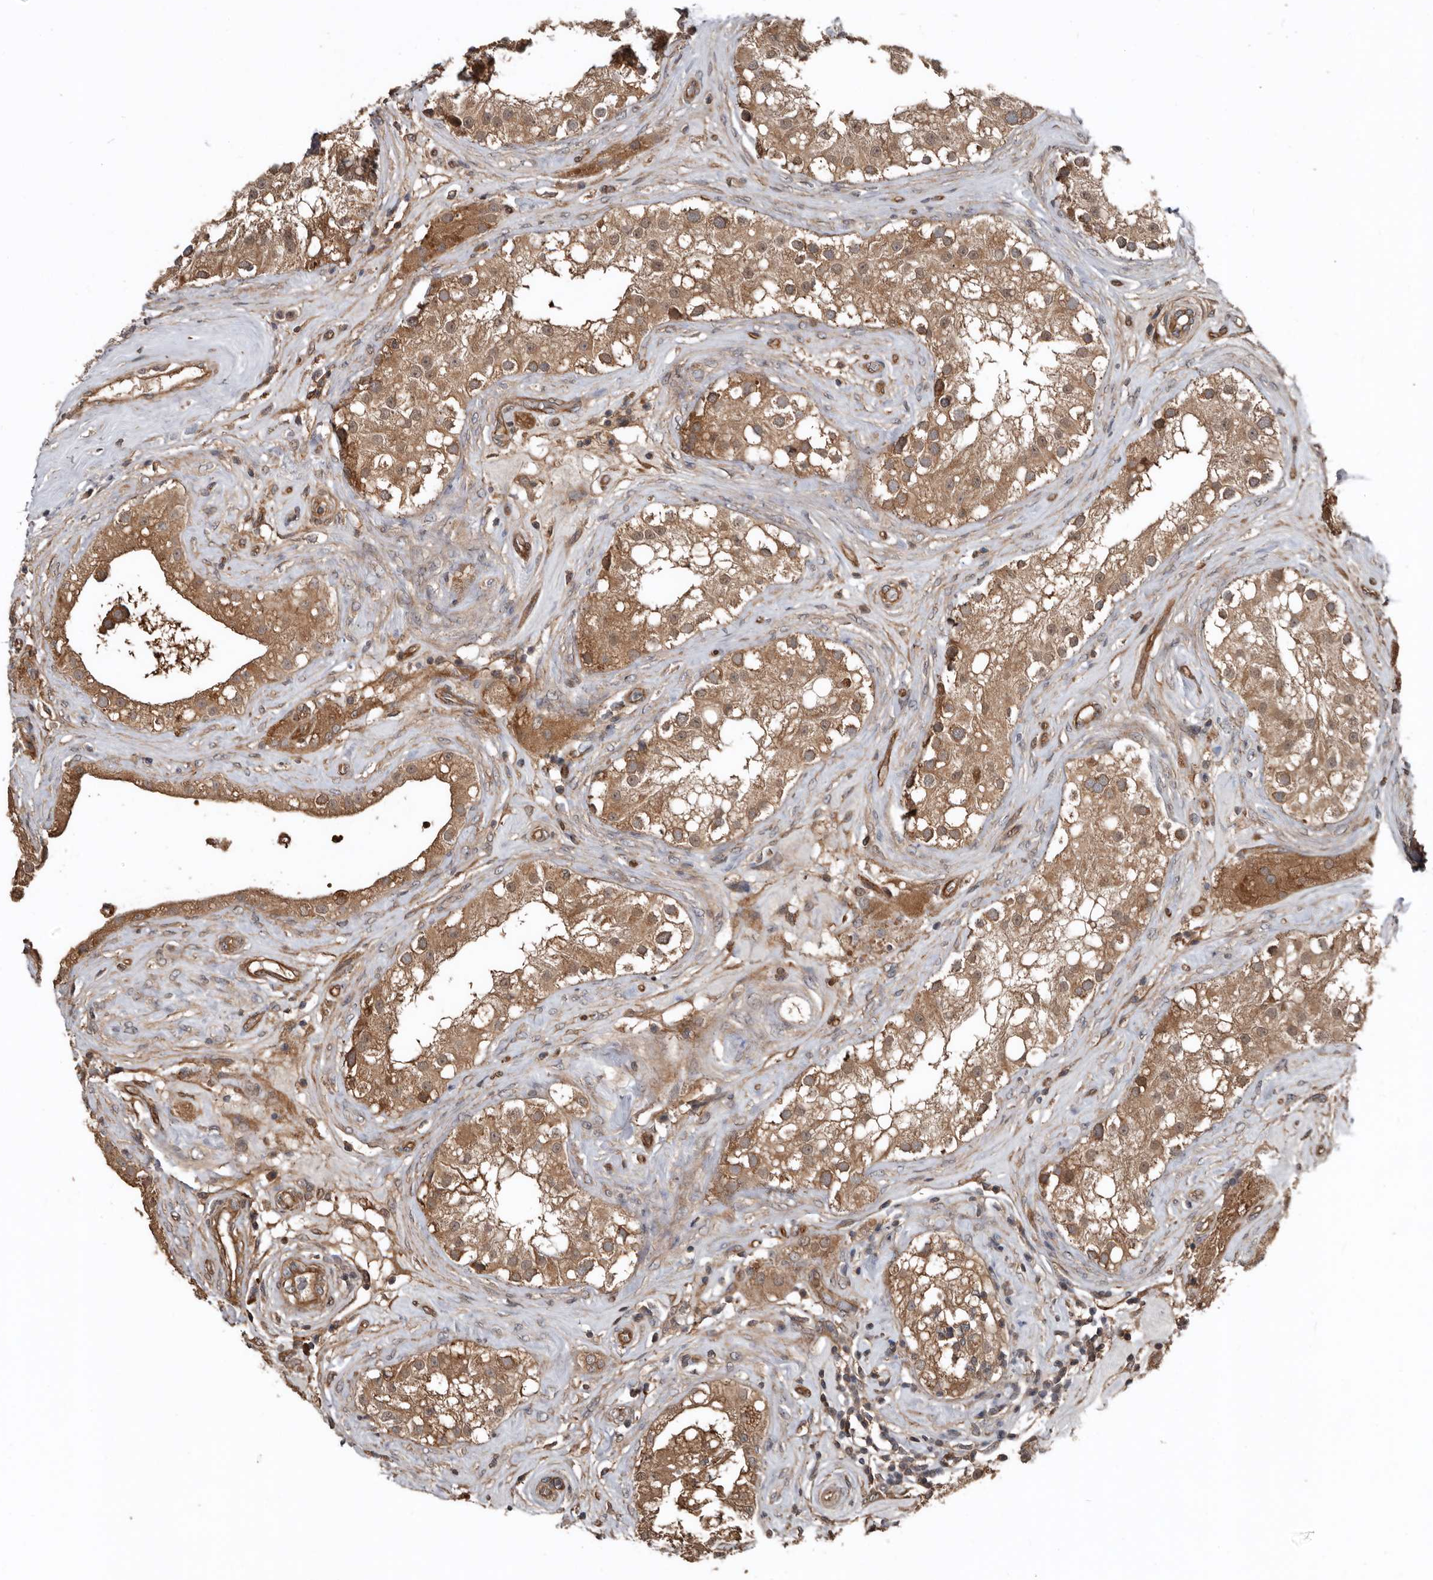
{"staining": {"intensity": "moderate", "quantity": ">75%", "location": "cytoplasmic/membranous"}, "tissue": "testis", "cell_type": "Cells in seminiferous ducts", "image_type": "normal", "snomed": [{"axis": "morphology", "description": "Normal tissue, NOS"}, {"axis": "topography", "description": "Testis"}], "caption": "Brown immunohistochemical staining in benign human testis demonstrates moderate cytoplasmic/membranous positivity in approximately >75% of cells in seminiferous ducts.", "gene": "EXOC3L1", "patient": {"sex": "male", "age": 84}}